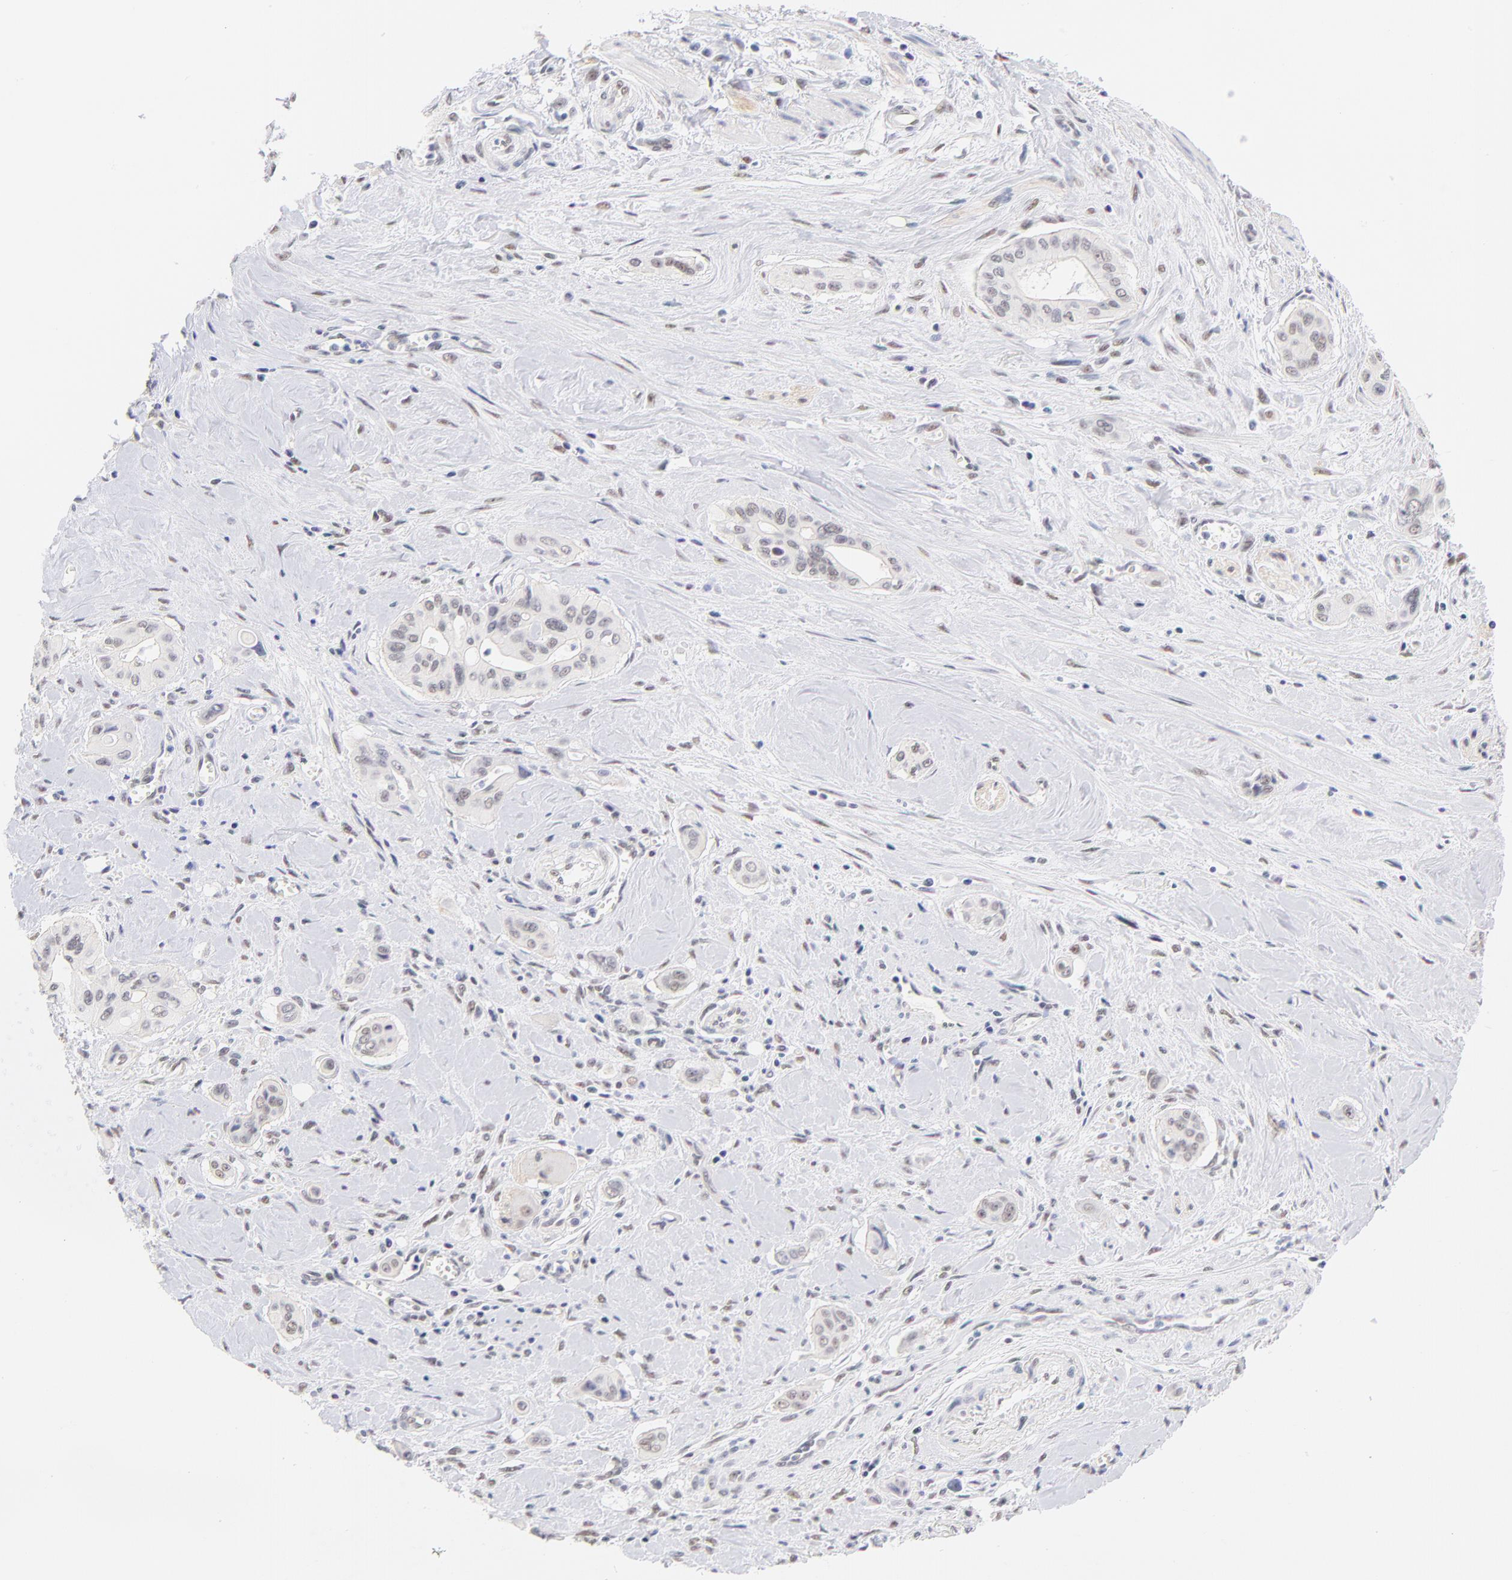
{"staining": {"intensity": "negative", "quantity": "none", "location": "none"}, "tissue": "pancreatic cancer", "cell_type": "Tumor cells", "image_type": "cancer", "snomed": [{"axis": "morphology", "description": "Adenocarcinoma, NOS"}, {"axis": "topography", "description": "Pancreas"}], "caption": "High magnification brightfield microscopy of pancreatic cancer (adenocarcinoma) stained with DAB (3,3'-diaminobenzidine) (brown) and counterstained with hematoxylin (blue): tumor cells show no significant staining.", "gene": "ZNF74", "patient": {"sex": "male", "age": 77}}